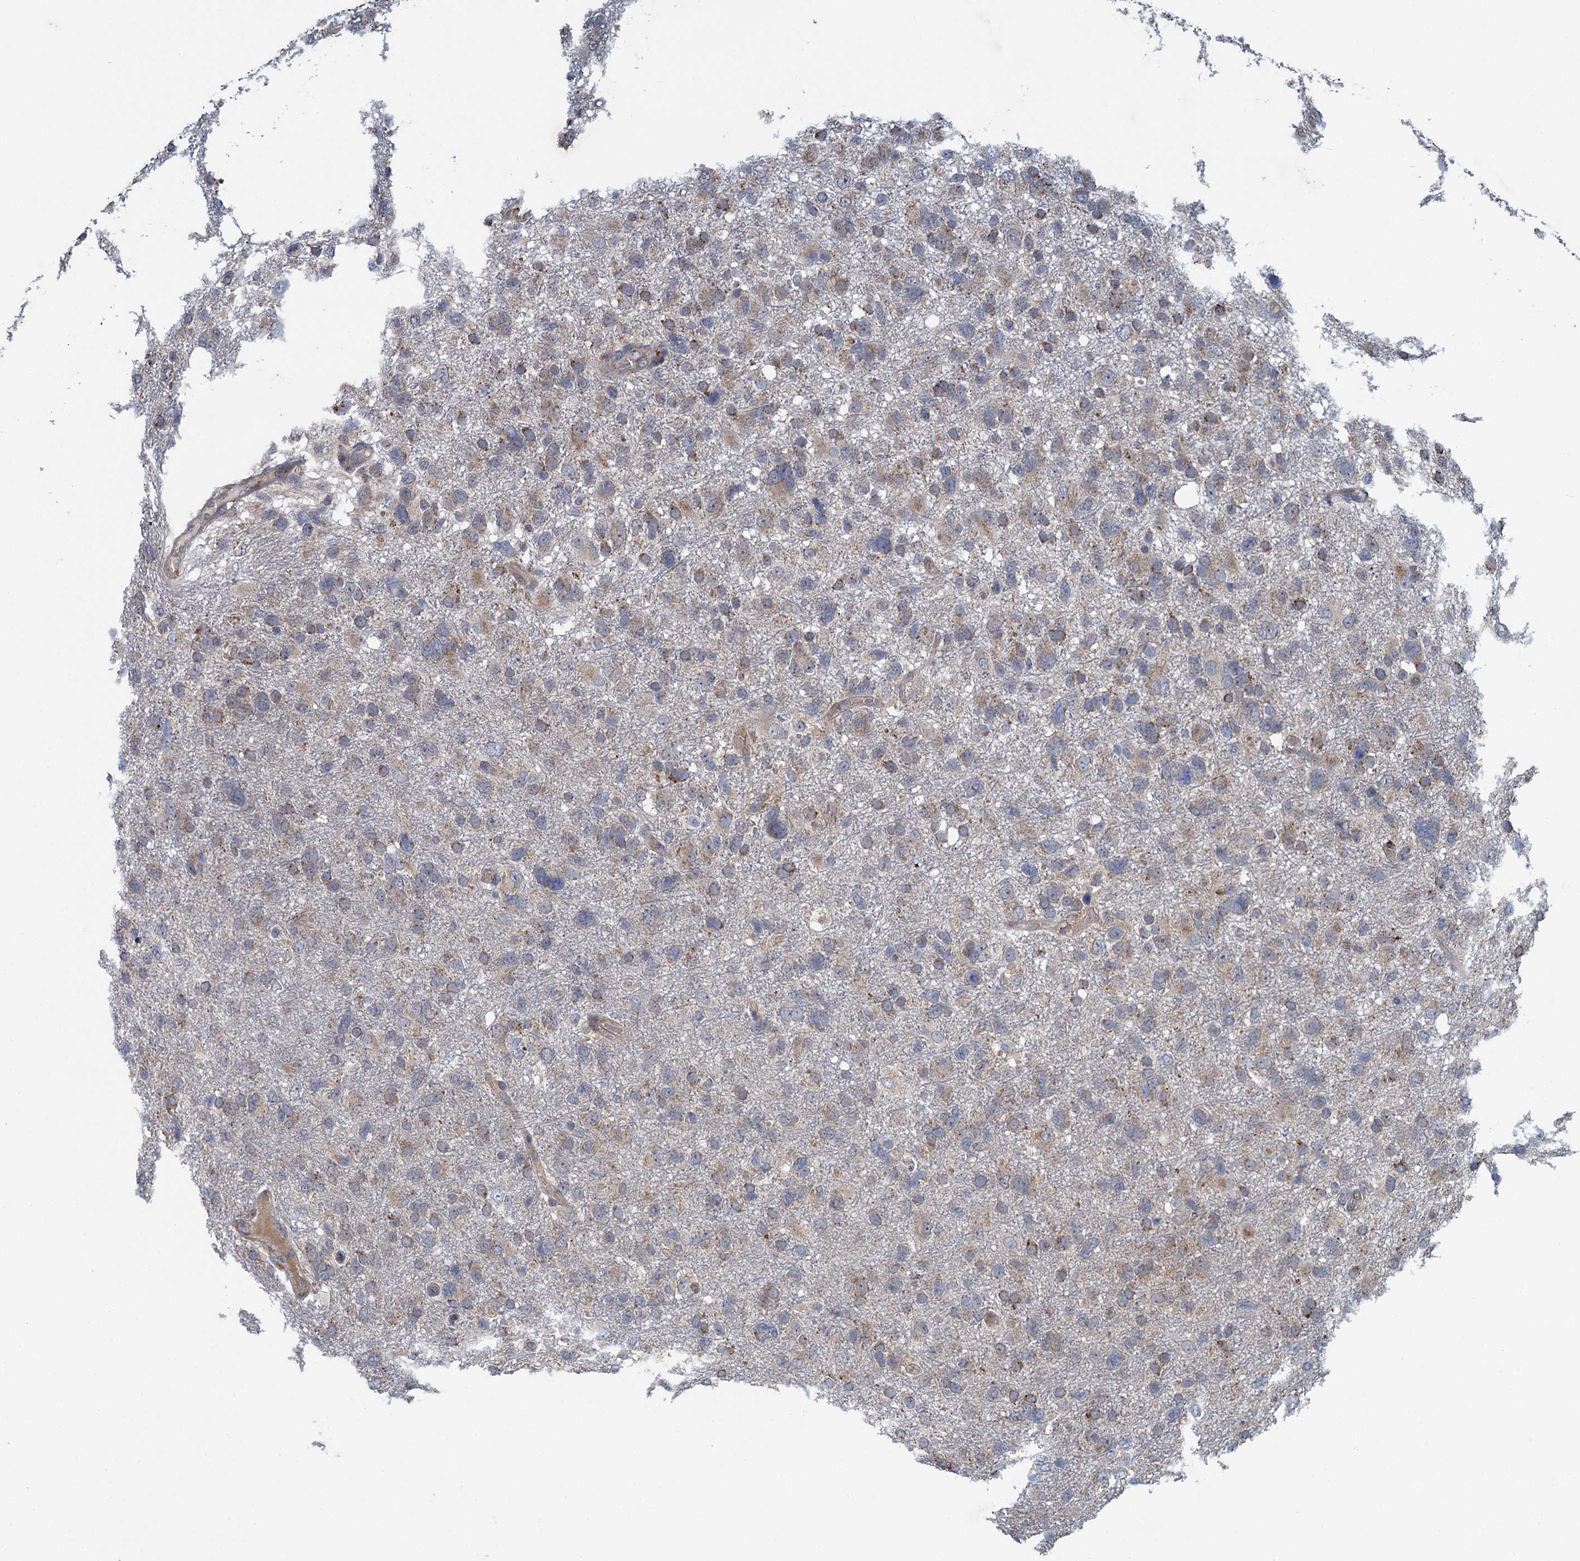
{"staining": {"intensity": "moderate", "quantity": "<25%", "location": "cytoplasmic/membranous"}, "tissue": "glioma", "cell_type": "Tumor cells", "image_type": "cancer", "snomed": [{"axis": "morphology", "description": "Glioma, malignant, High grade"}, {"axis": "topography", "description": "Brain"}], "caption": "Human malignant high-grade glioma stained with a protein marker exhibits moderate staining in tumor cells.", "gene": "KBTBD8", "patient": {"sex": "male", "age": 61}}